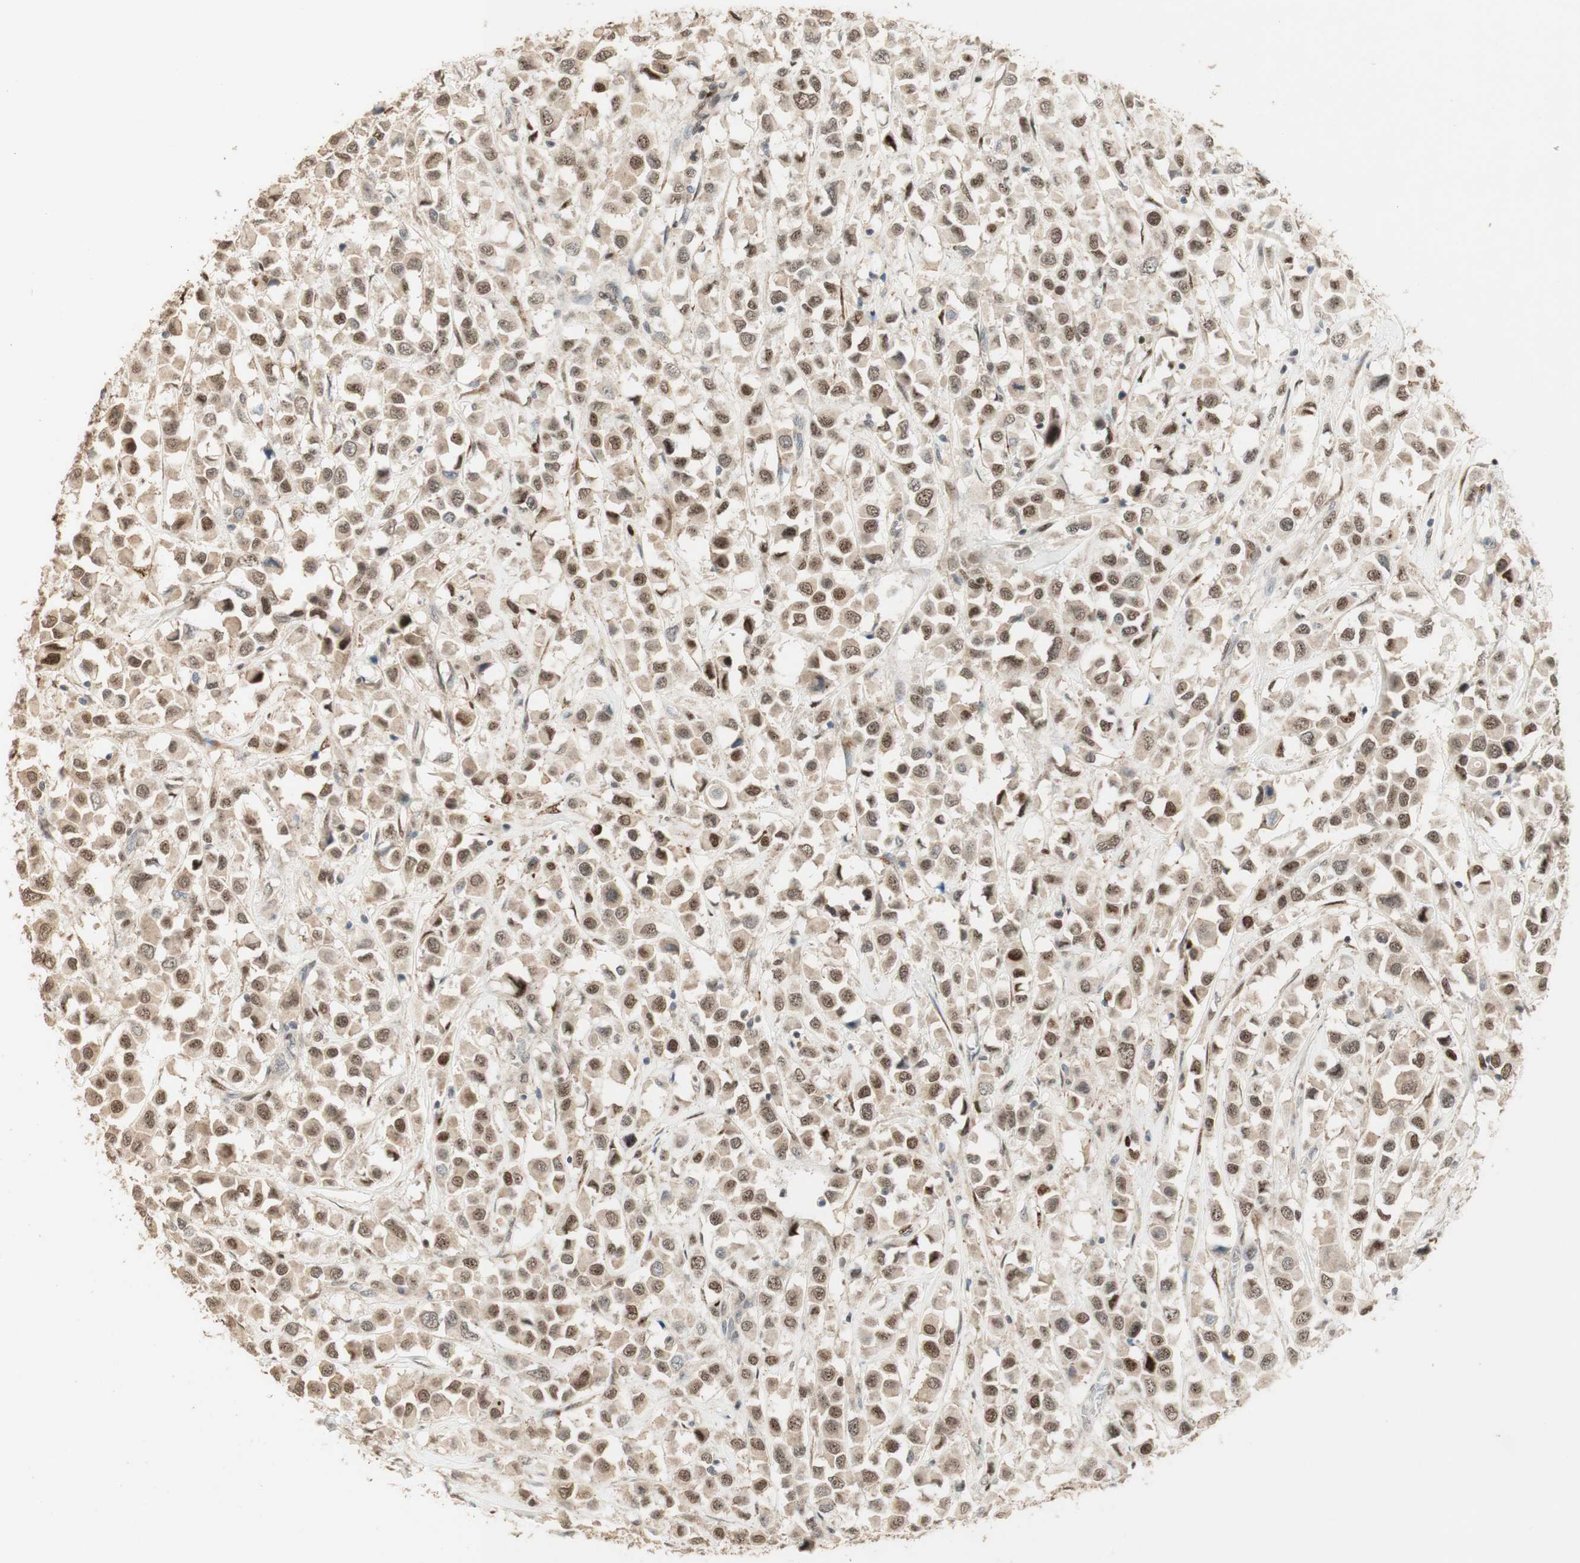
{"staining": {"intensity": "moderate", "quantity": ">75%", "location": "nuclear"}, "tissue": "breast cancer", "cell_type": "Tumor cells", "image_type": "cancer", "snomed": [{"axis": "morphology", "description": "Duct carcinoma"}, {"axis": "topography", "description": "Breast"}], "caption": "The image exhibits staining of breast intraductal carcinoma, revealing moderate nuclear protein staining (brown color) within tumor cells. (DAB (3,3'-diaminobenzidine) = brown stain, brightfield microscopy at high magnification).", "gene": "FOXP1", "patient": {"sex": "female", "age": 61}}